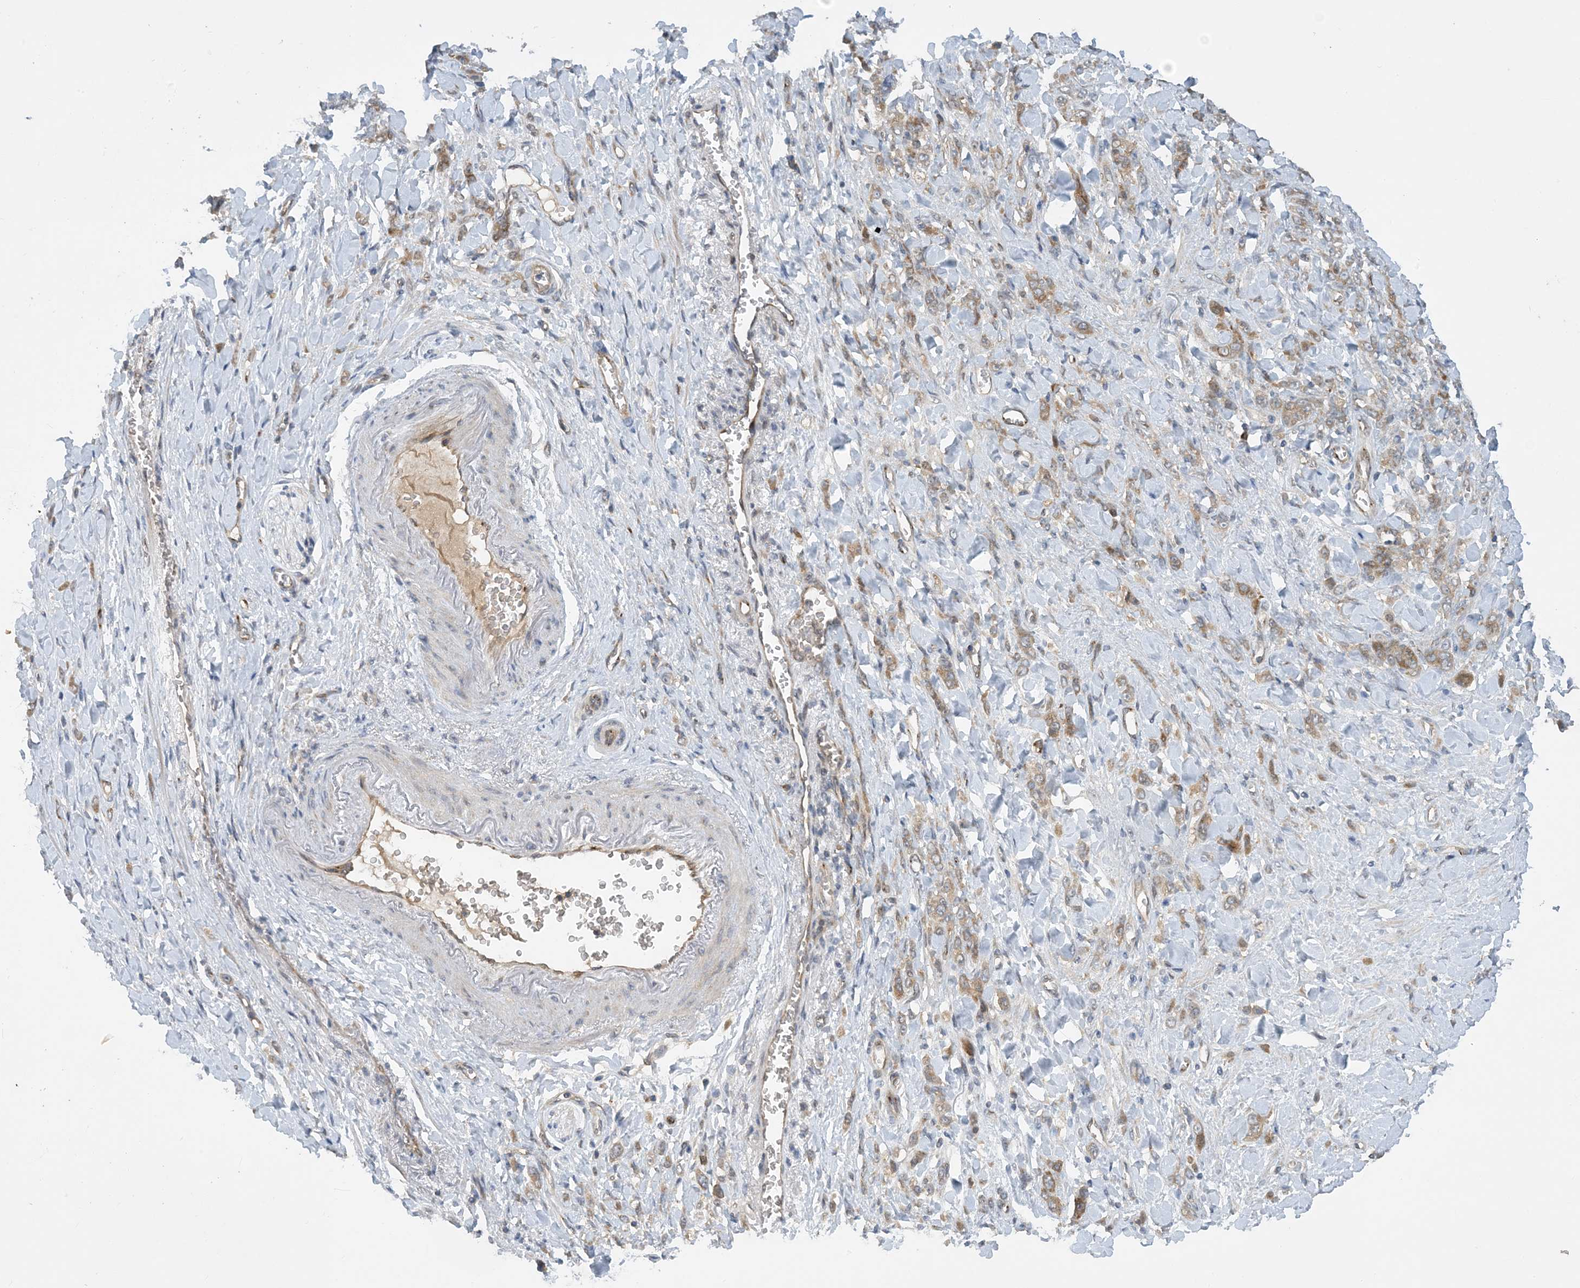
{"staining": {"intensity": "weak", "quantity": ">75%", "location": "cytoplasmic/membranous"}, "tissue": "stomach cancer", "cell_type": "Tumor cells", "image_type": "cancer", "snomed": [{"axis": "morphology", "description": "Normal tissue, NOS"}, {"axis": "morphology", "description": "Adenocarcinoma, NOS"}, {"axis": "topography", "description": "Stomach"}], "caption": "DAB (3,3'-diaminobenzidine) immunohistochemical staining of adenocarcinoma (stomach) displays weak cytoplasmic/membranous protein staining in about >75% of tumor cells.", "gene": "TINAG", "patient": {"sex": "male", "age": 82}}